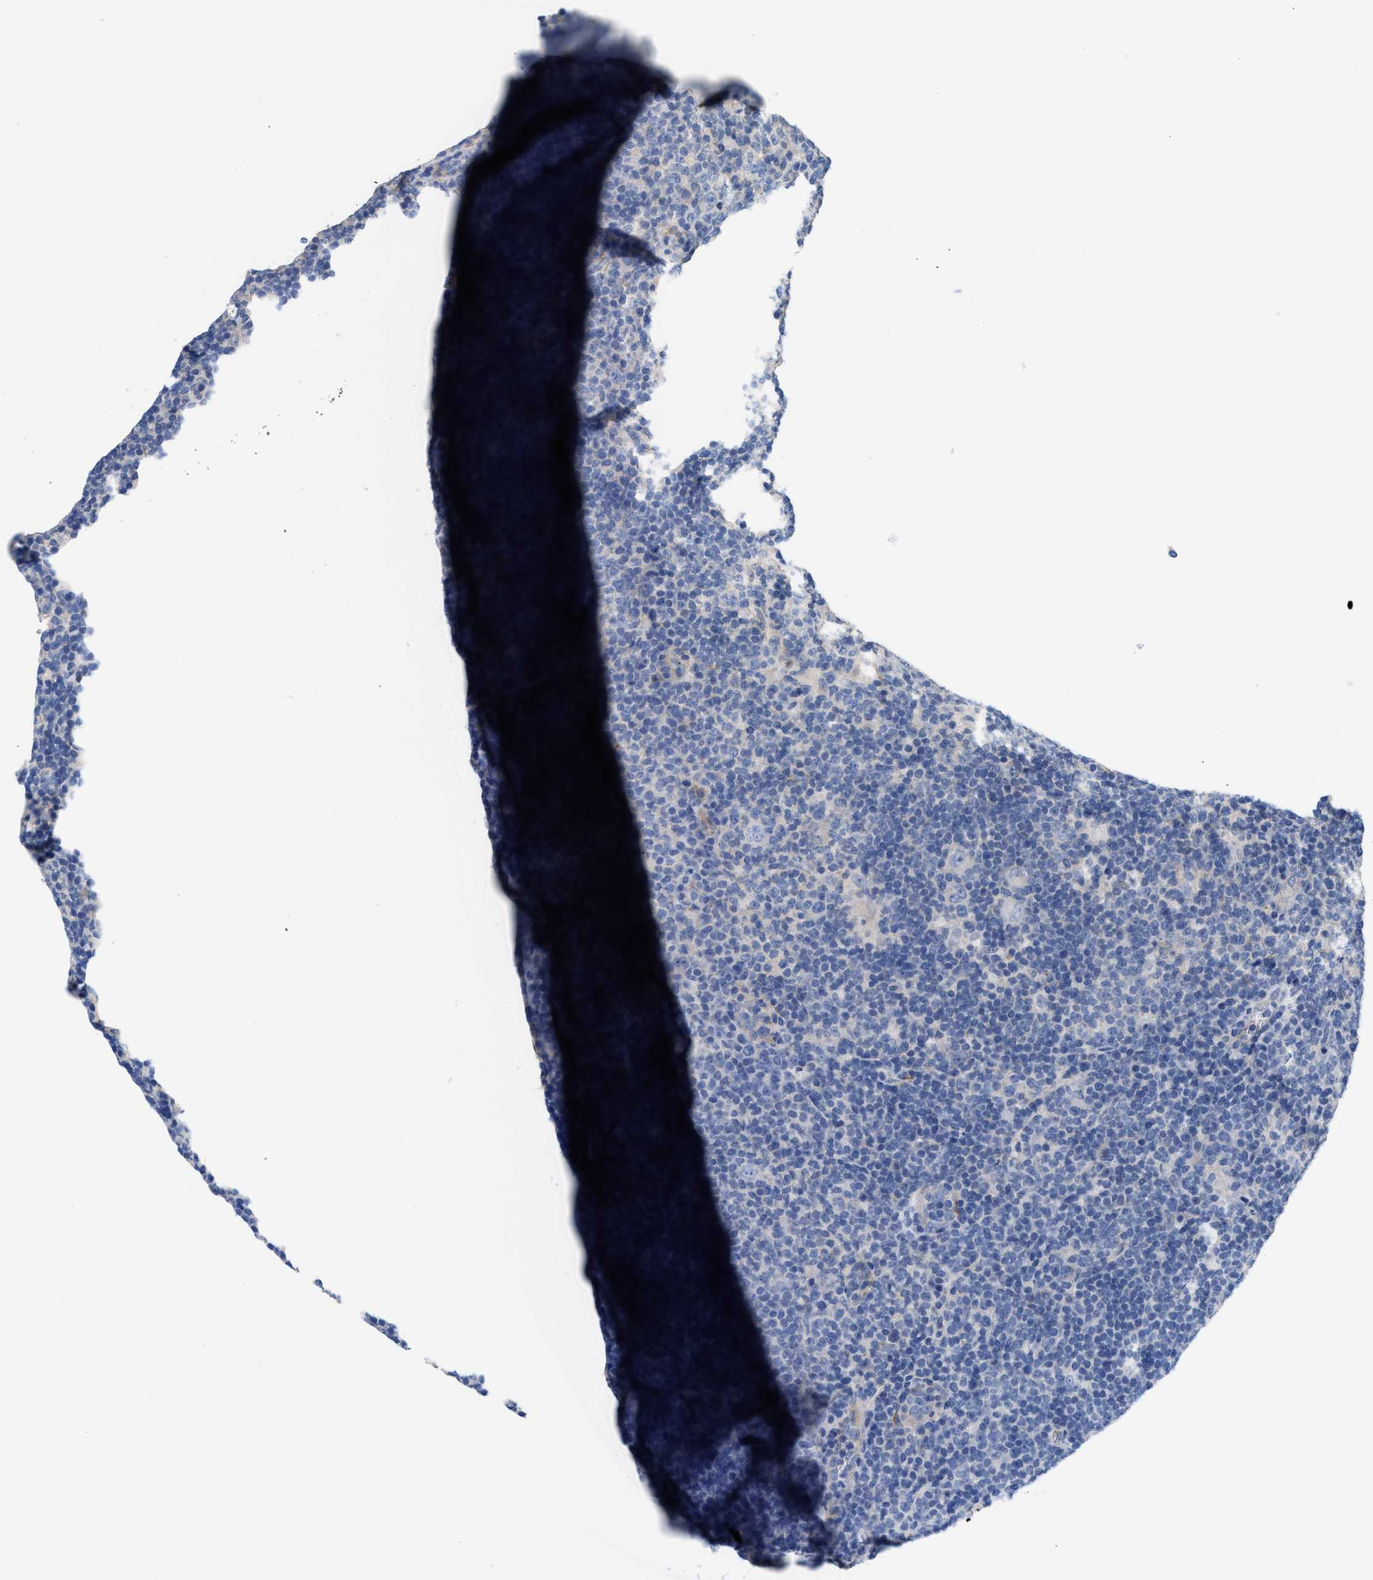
{"staining": {"intensity": "negative", "quantity": "none", "location": "none"}, "tissue": "lymphoma", "cell_type": "Tumor cells", "image_type": "cancer", "snomed": [{"axis": "morphology", "description": "Hodgkin's disease, NOS"}, {"axis": "topography", "description": "Lymph node"}], "caption": "A histopathology image of human Hodgkin's disease is negative for staining in tumor cells. The staining is performed using DAB brown chromogen with nuclei counter-stained in using hematoxylin.", "gene": "TMEM131", "patient": {"sex": "female", "age": 57}}